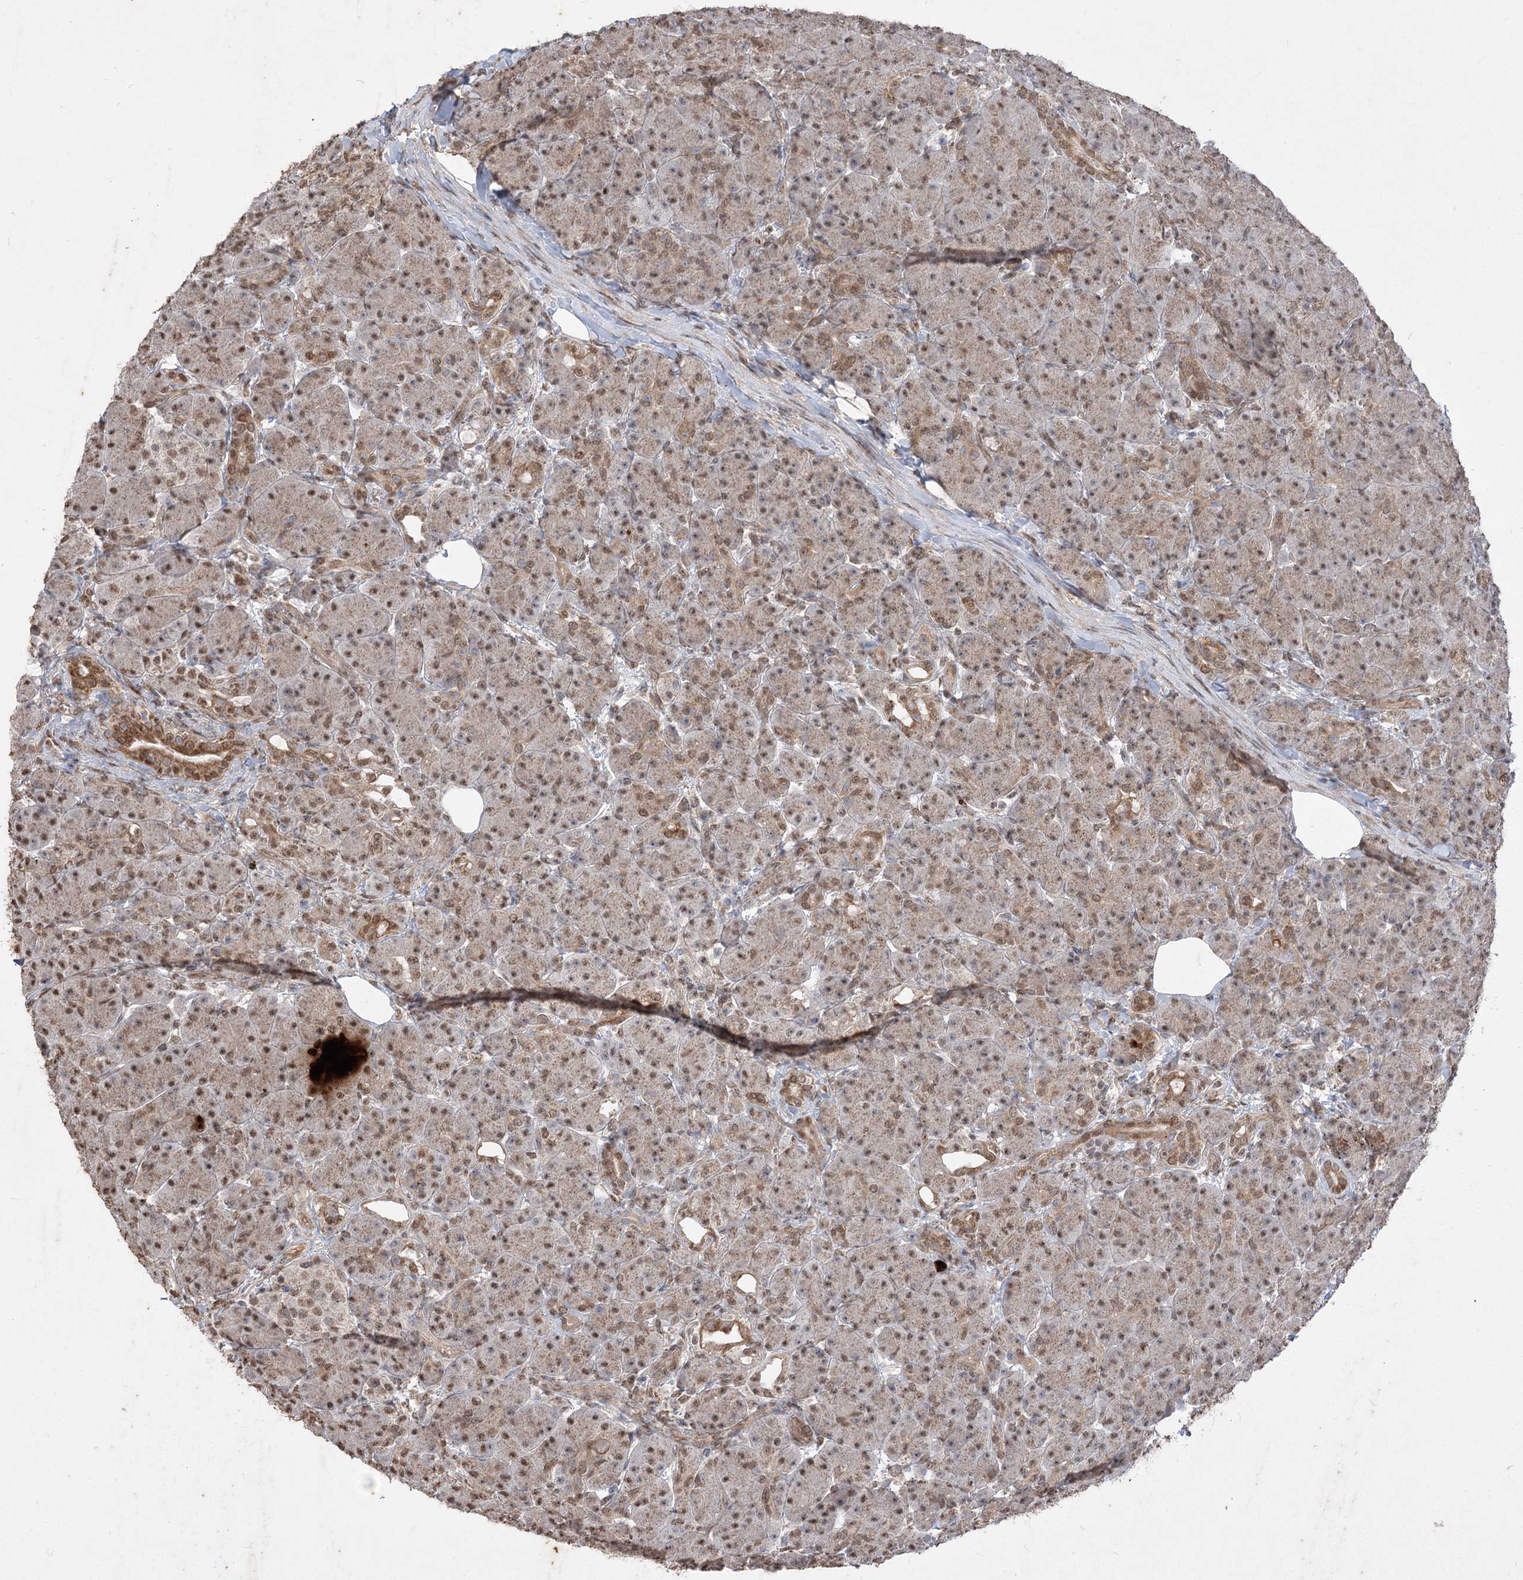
{"staining": {"intensity": "moderate", "quantity": ">75%", "location": "cytoplasmic/membranous,nuclear"}, "tissue": "pancreas", "cell_type": "Exocrine glandular cells", "image_type": "normal", "snomed": [{"axis": "morphology", "description": "Normal tissue, NOS"}, {"axis": "topography", "description": "Pancreas"}], "caption": "An immunohistochemistry micrograph of benign tissue is shown. Protein staining in brown highlights moderate cytoplasmic/membranous,nuclear positivity in pancreas within exocrine glandular cells.", "gene": "ZSCAN23", "patient": {"sex": "male", "age": 63}}